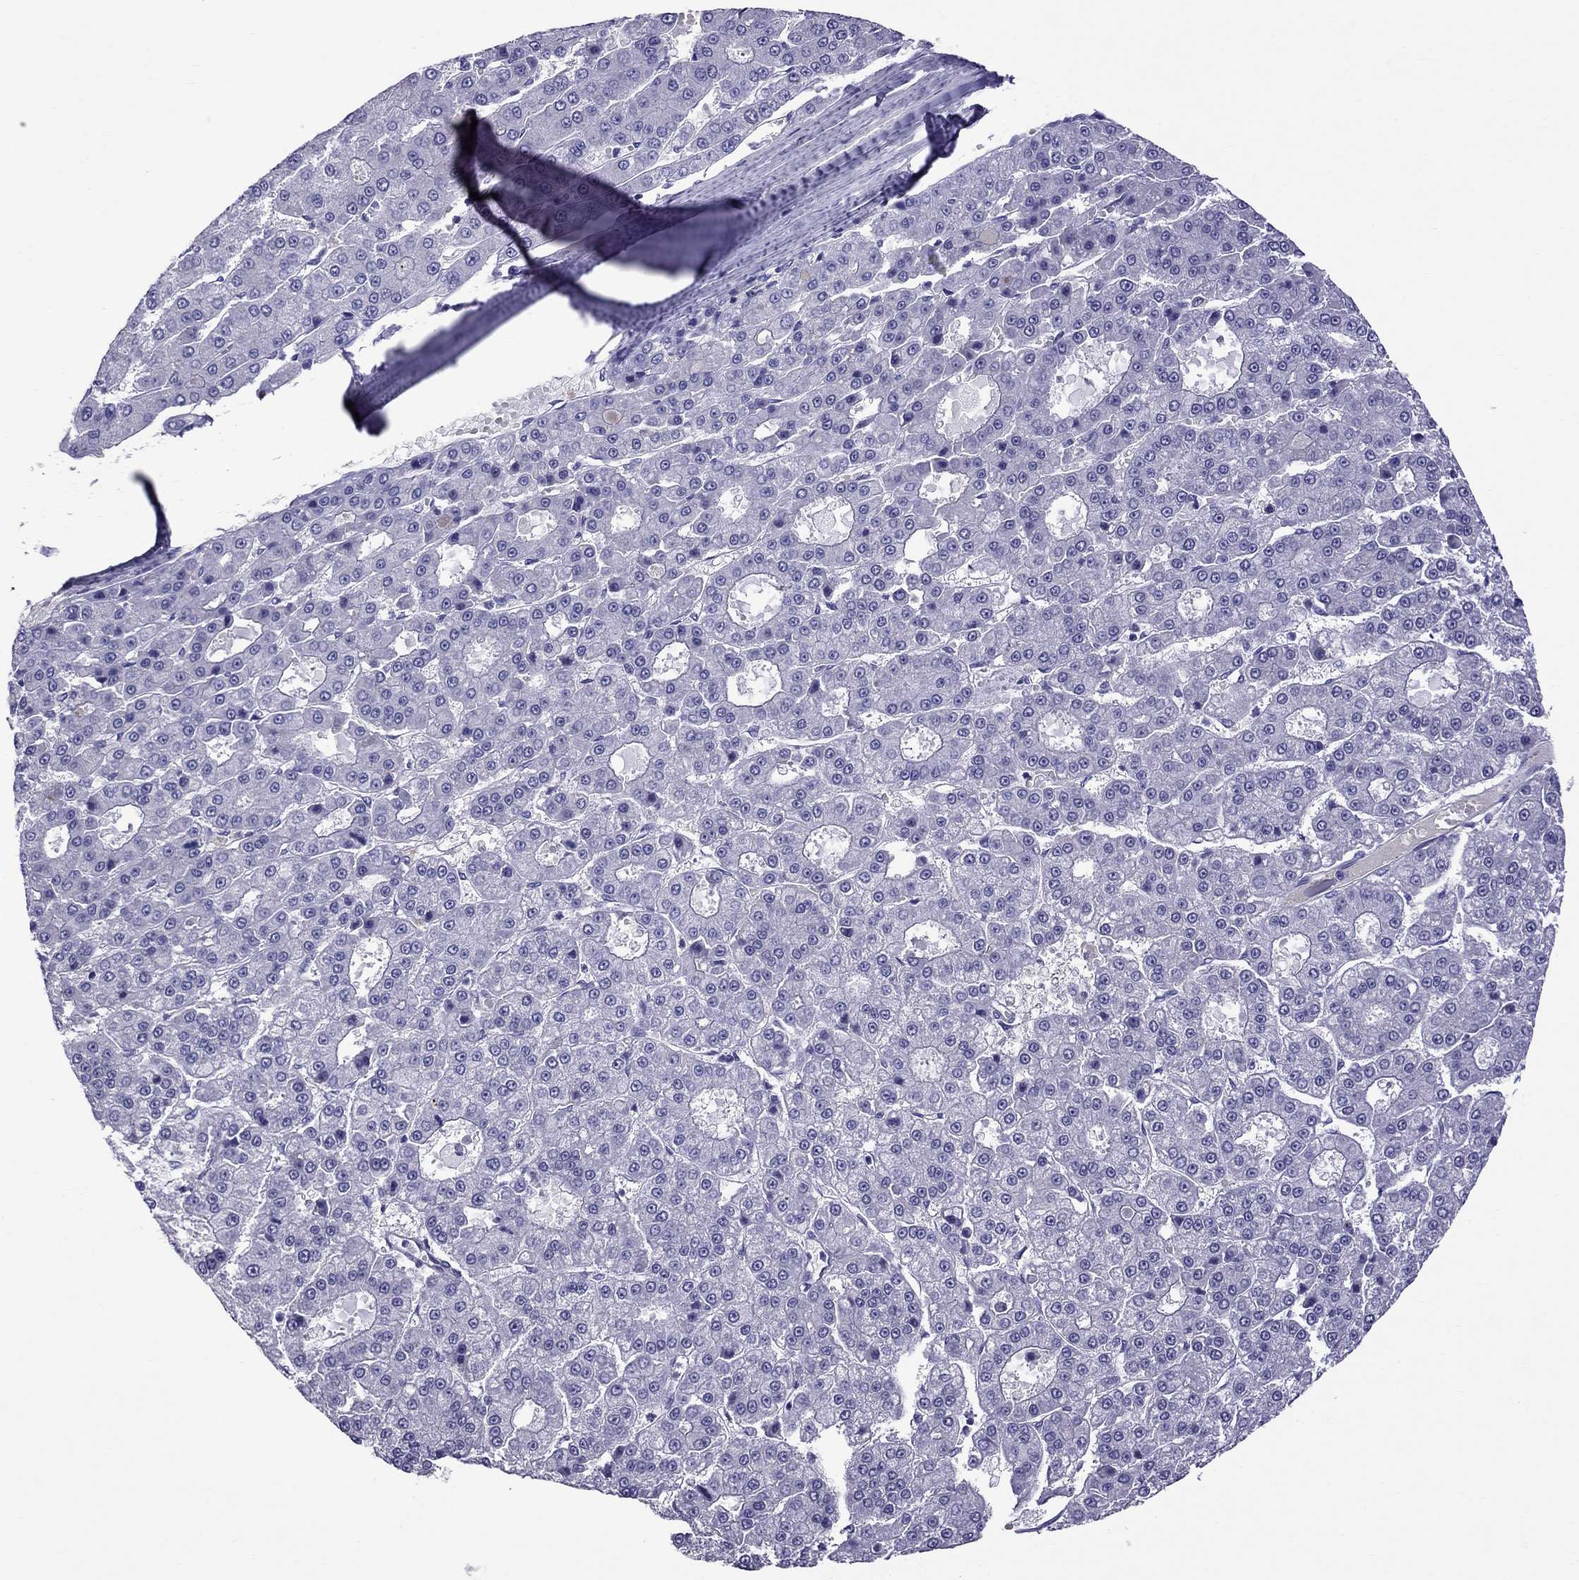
{"staining": {"intensity": "negative", "quantity": "none", "location": "none"}, "tissue": "liver cancer", "cell_type": "Tumor cells", "image_type": "cancer", "snomed": [{"axis": "morphology", "description": "Carcinoma, Hepatocellular, NOS"}, {"axis": "topography", "description": "Liver"}], "caption": "A micrograph of liver cancer (hepatocellular carcinoma) stained for a protein exhibits no brown staining in tumor cells. (Brightfield microscopy of DAB (3,3'-diaminobenzidine) immunohistochemistry at high magnification).", "gene": "SCART1", "patient": {"sex": "male", "age": 70}}